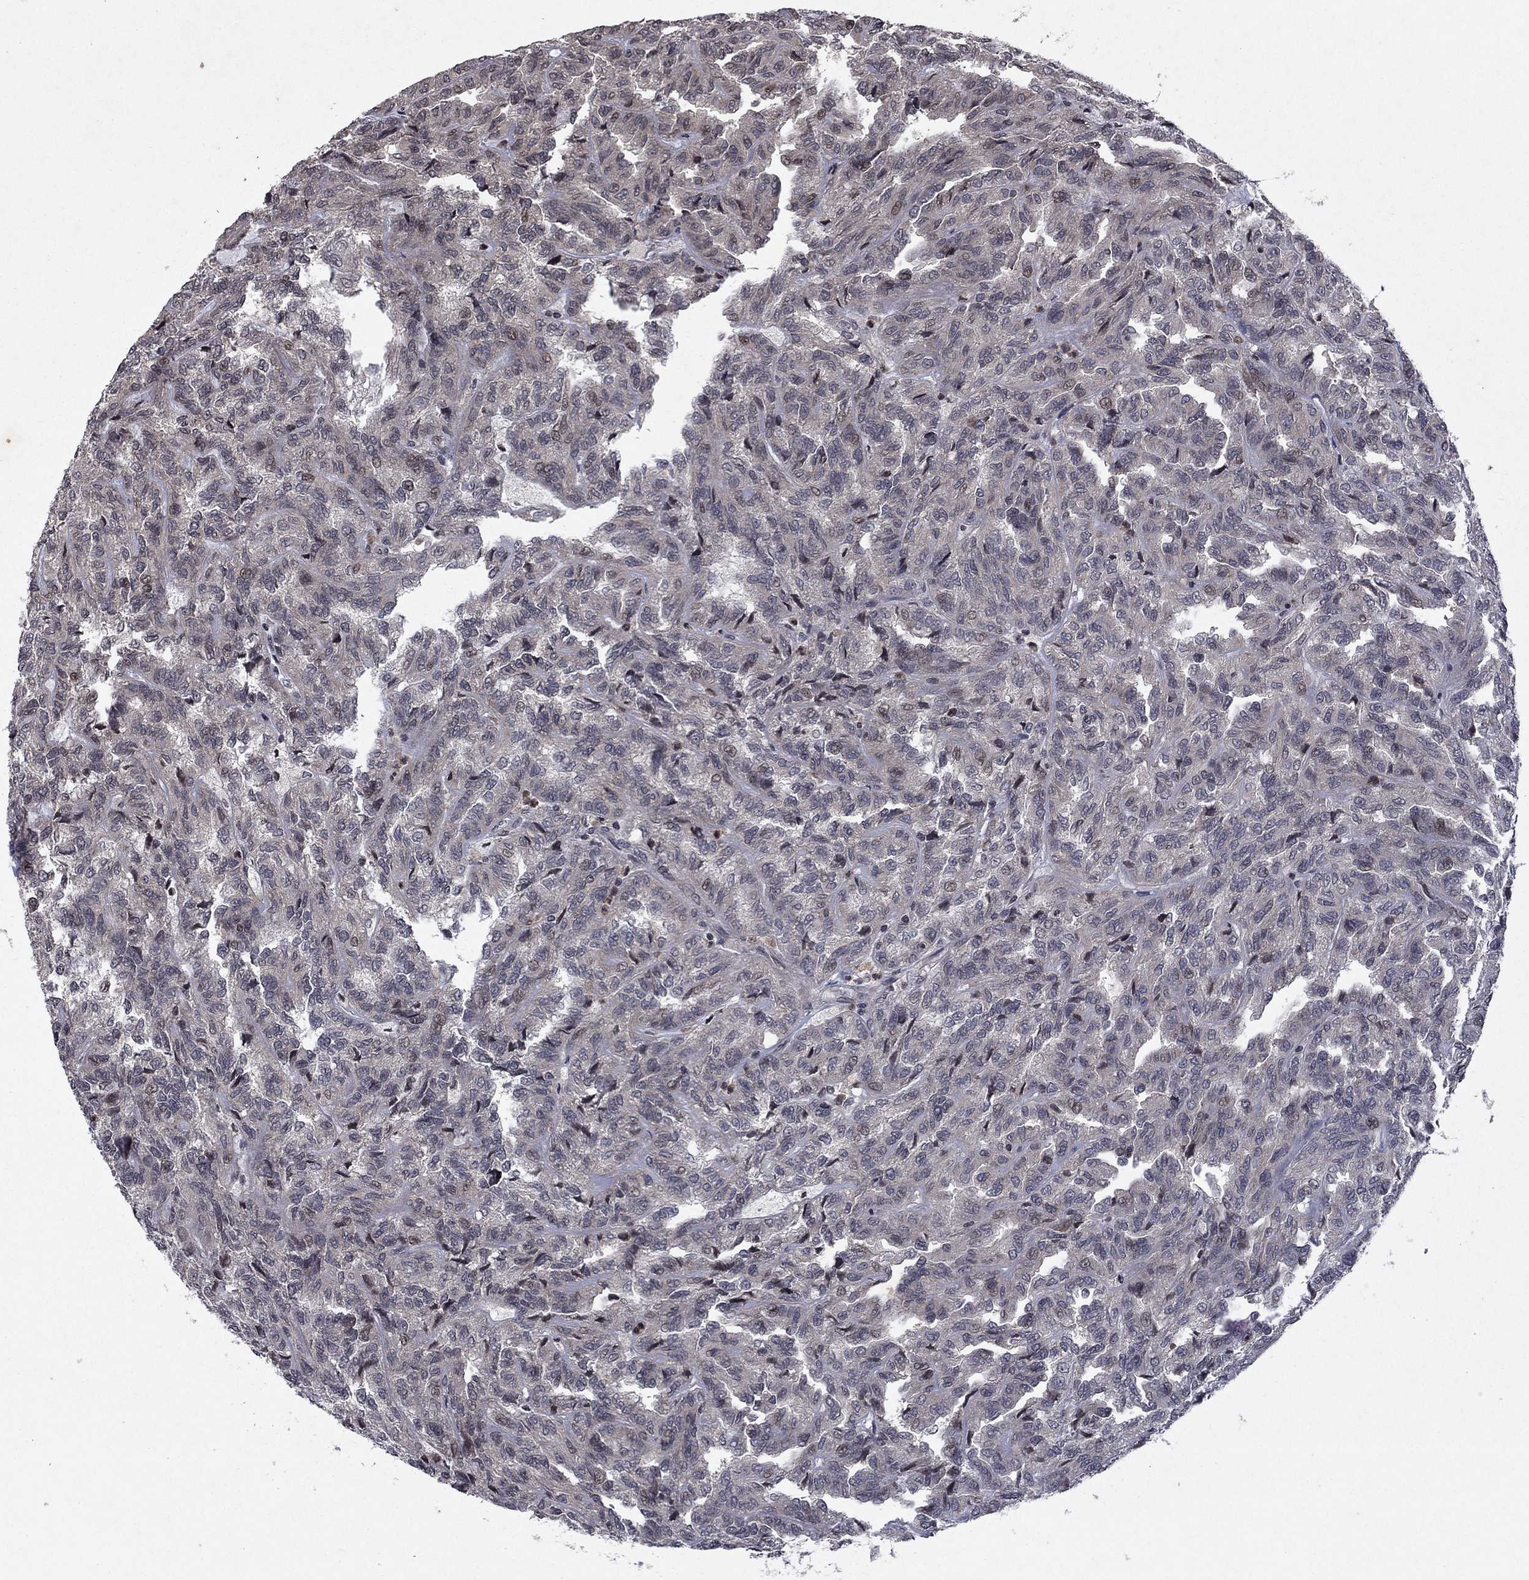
{"staining": {"intensity": "negative", "quantity": "none", "location": "none"}, "tissue": "renal cancer", "cell_type": "Tumor cells", "image_type": "cancer", "snomed": [{"axis": "morphology", "description": "Adenocarcinoma, NOS"}, {"axis": "topography", "description": "Kidney"}], "caption": "This is an IHC photomicrograph of human renal cancer. There is no positivity in tumor cells.", "gene": "SORBS1", "patient": {"sex": "male", "age": 79}}